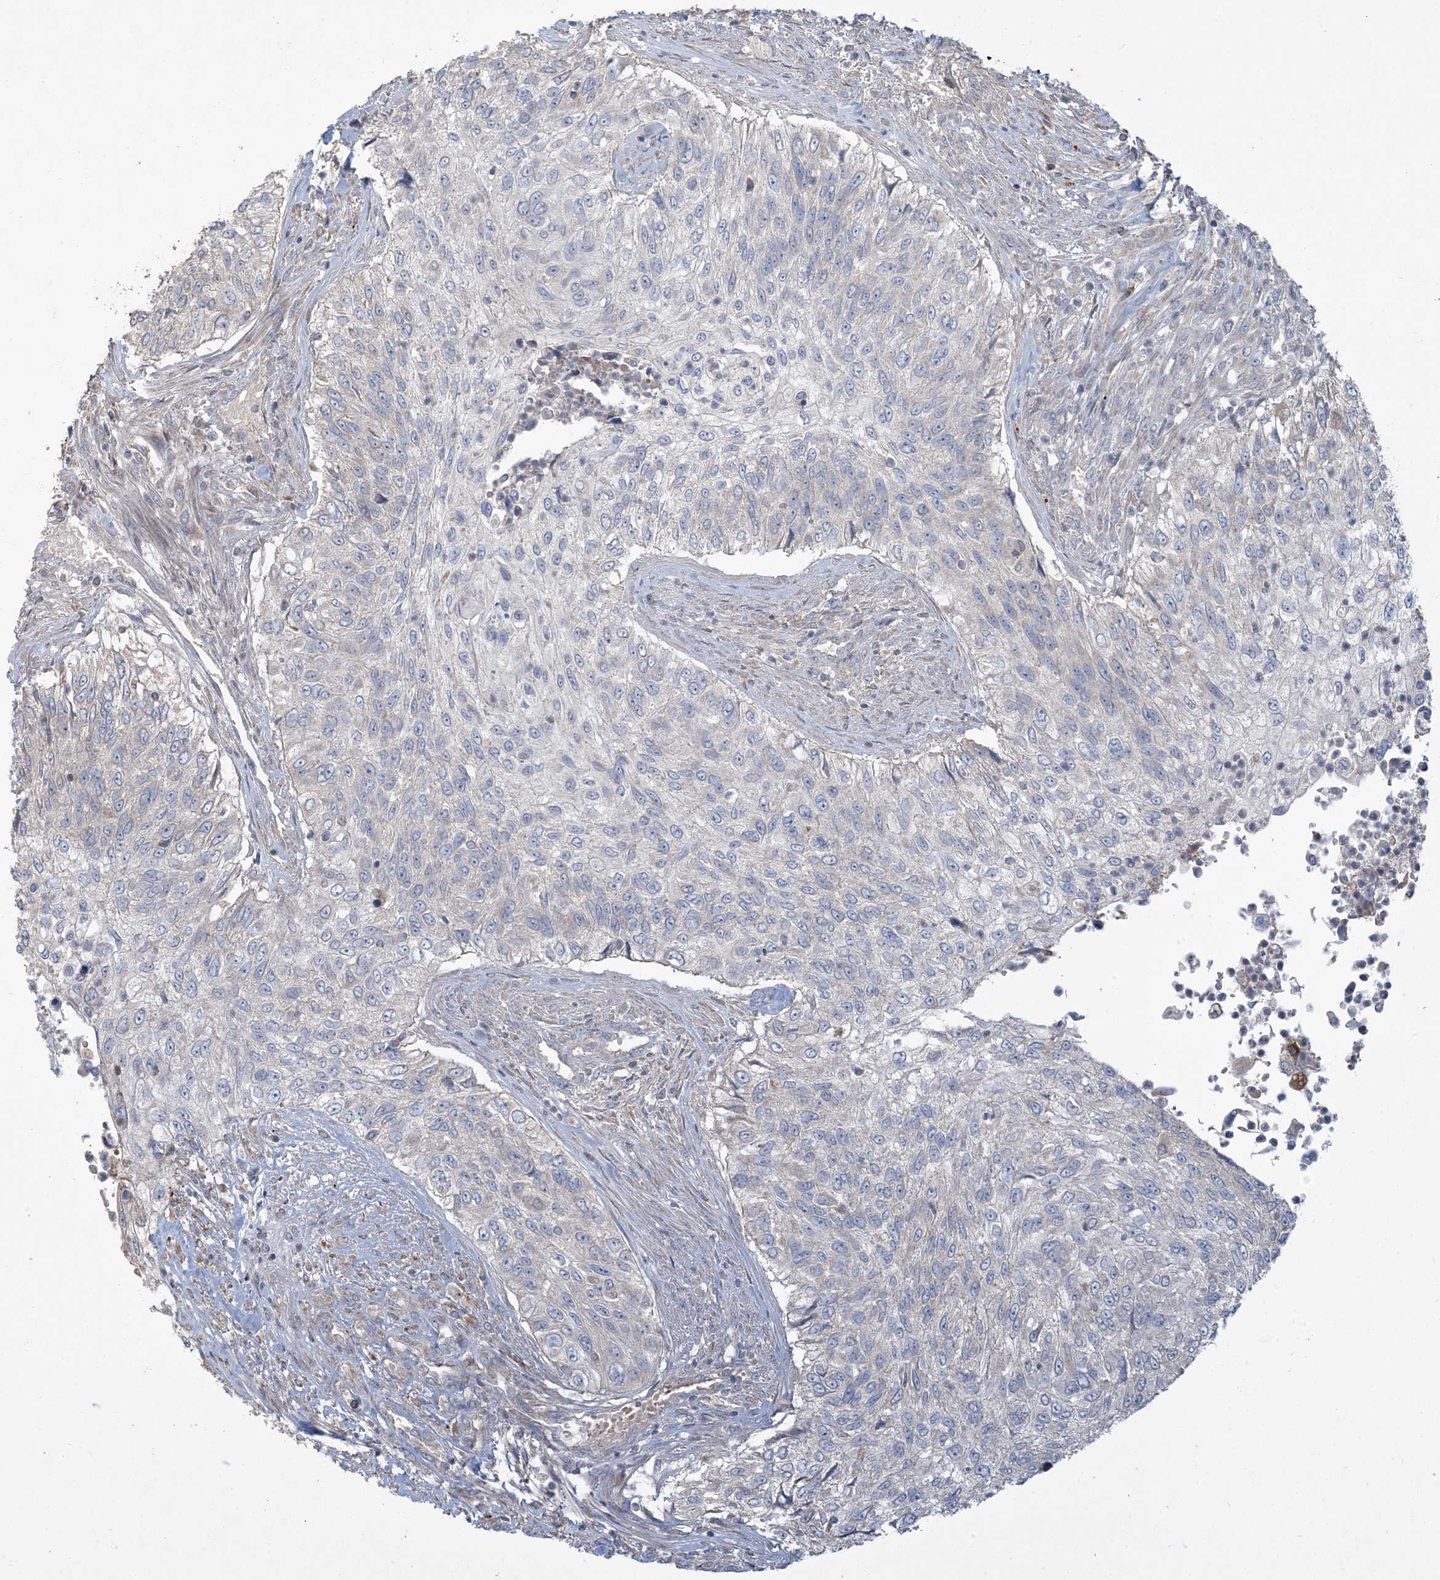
{"staining": {"intensity": "negative", "quantity": "none", "location": "none"}, "tissue": "urothelial cancer", "cell_type": "Tumor cells", "image_type": "cancer", "snomed": [{"axis": "morphology", "description": "Urothelial carcinoma, High grade"}, {"axis": "topography", "description": "Urinary bladder"}], "caption": "Immunohistochemistry (IHC) micrograph of neoplastic tissue: human urothelial cancer stained with DAB displays no significant protein staining in tumor cells.", "gene": "LTN1", "patient": {"sex": "female", "age": 60}}